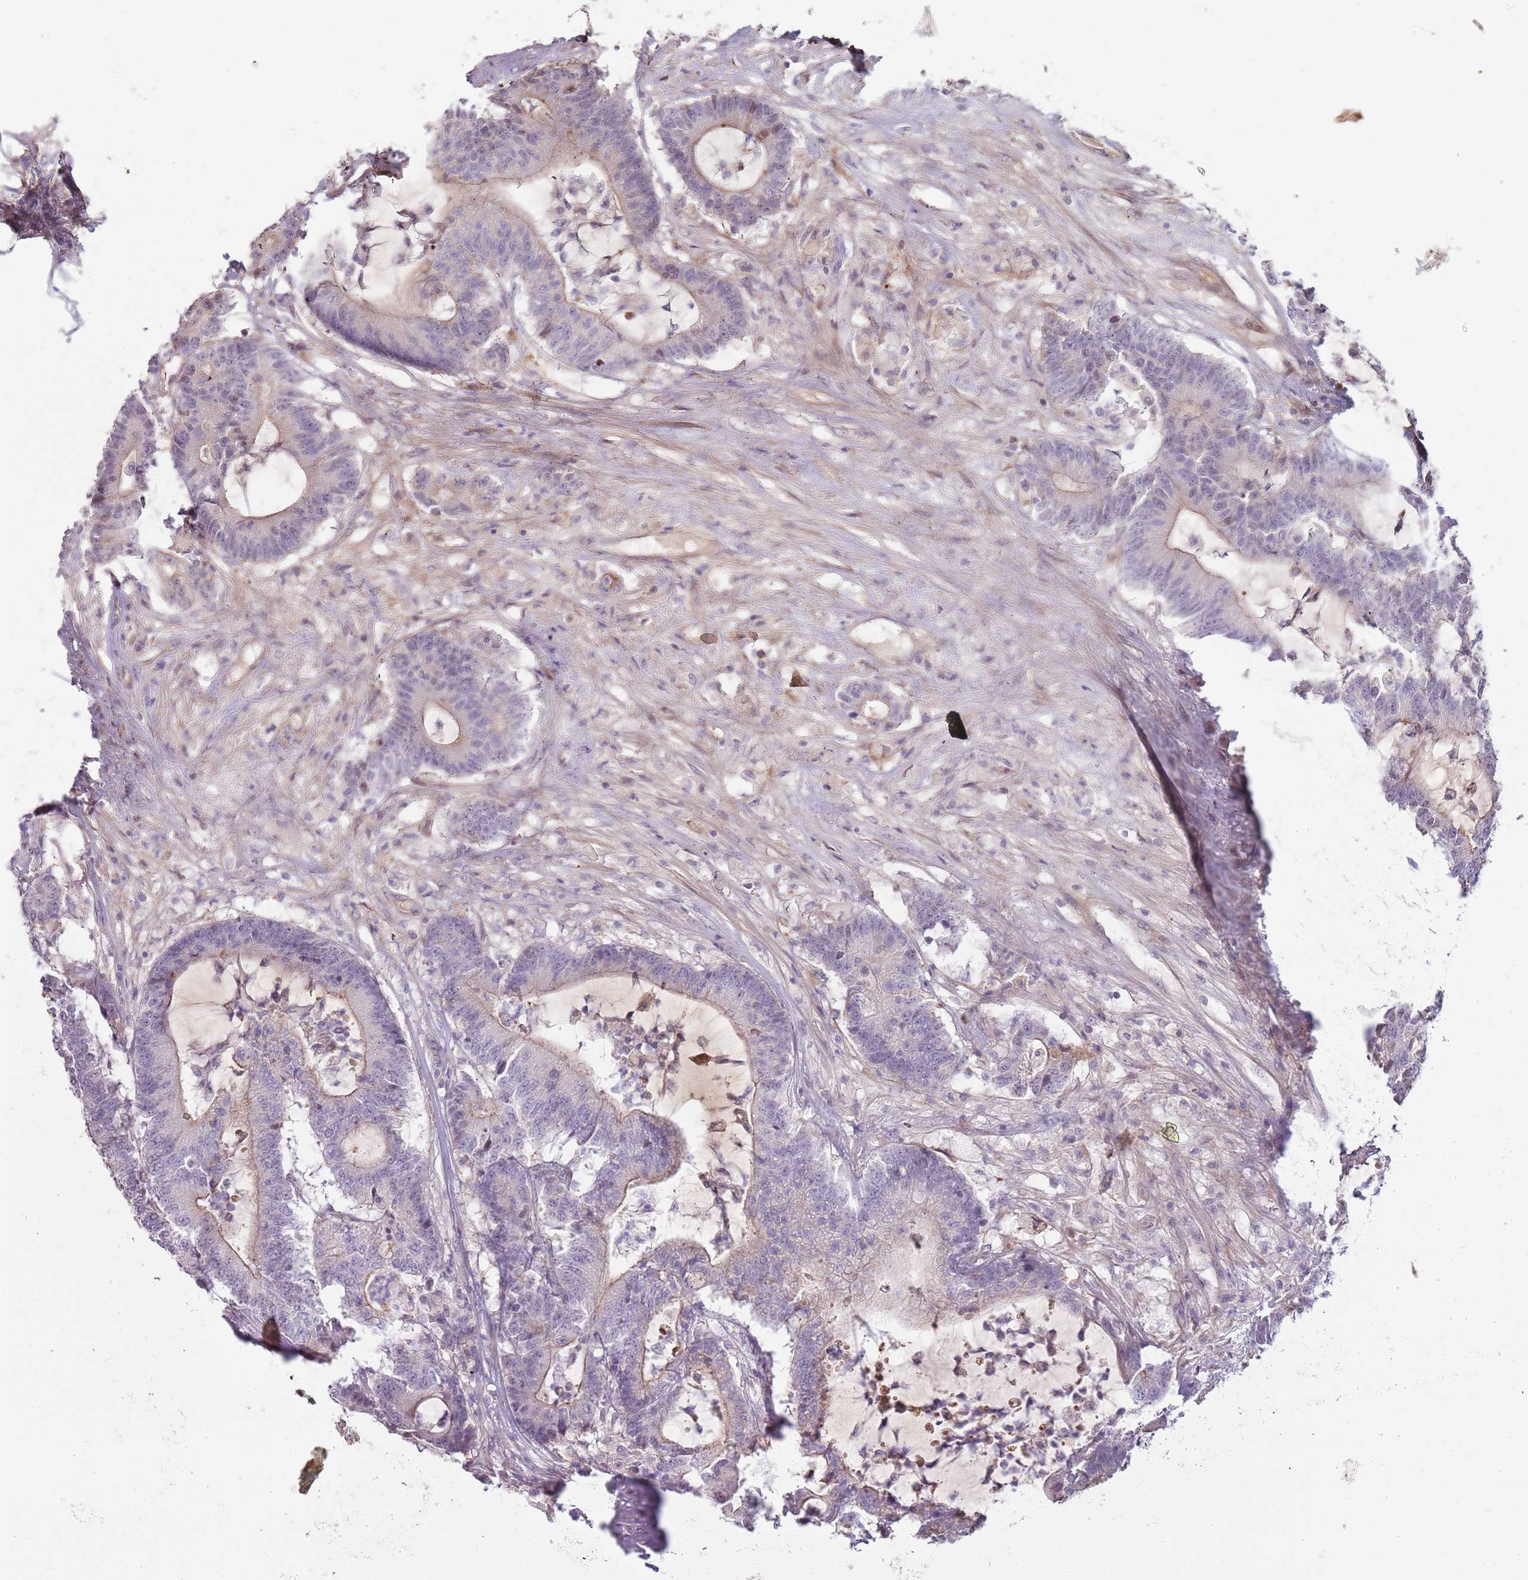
{"staining": {"intensity": "weak", "quantity": "<25%", "location": "cytoplasmic/membranous"}, "tissue": "colorectal cancer", "cell_type": "Tumor cells", "image_type": "cancer", "snomed": [{"axis": "morphology", "description": "Adenocarcinoma, NOS"}, {"axis": "topography", "description": "Colon"}], "caption": "Immunohistochemistry (IHC) histopathology image of neoplastic tissue: adenocarcinoma (colorectal) stained with DAB (3,3'-diaminobenzidine) exhibits no significant protein expression in tumor cells.", "gene": "MCUB", "patient": {"sex": "female", "age": 84}}